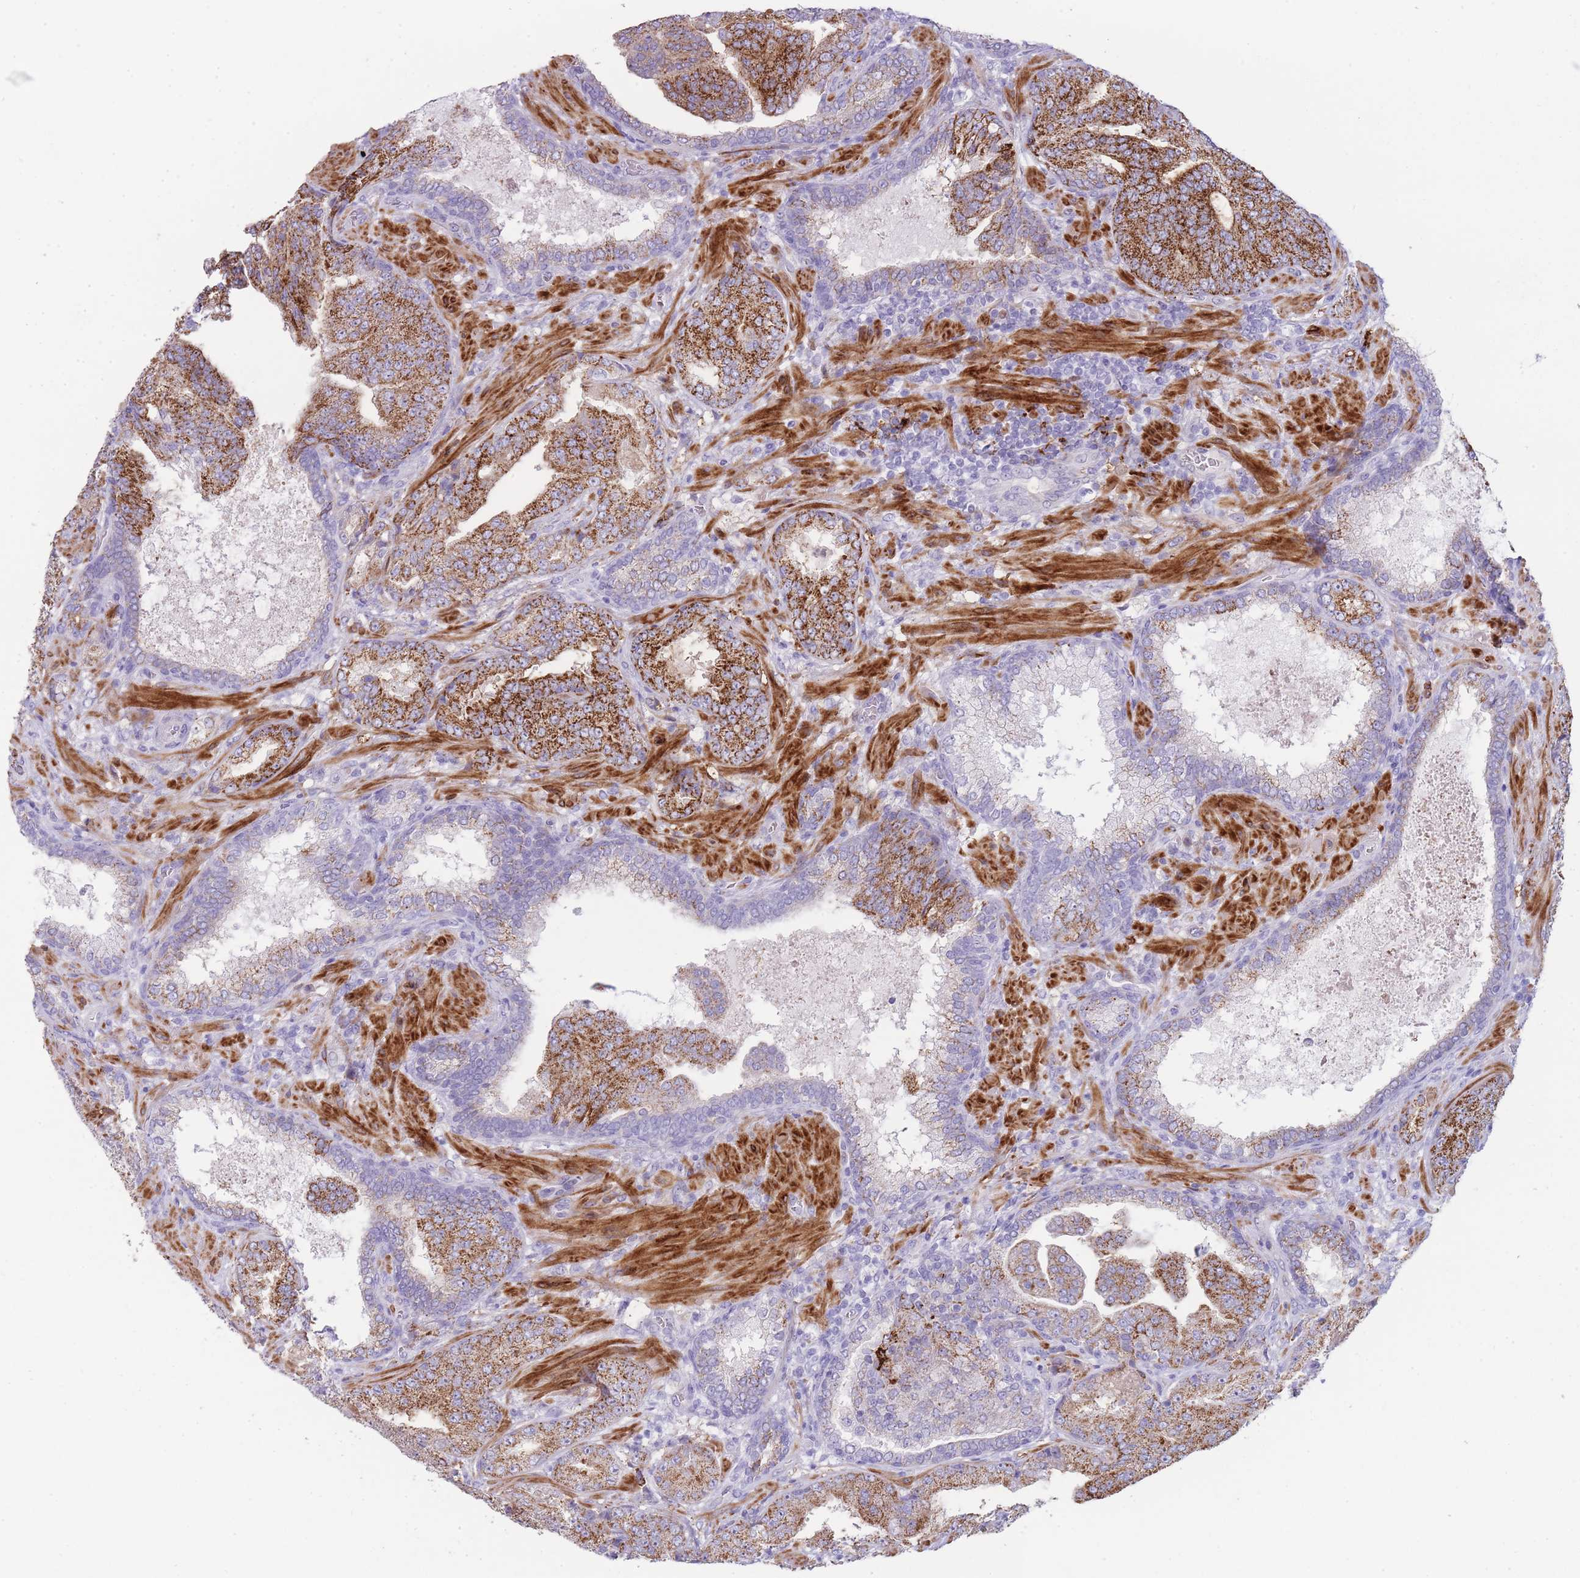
{"staining": {"intensity": "strong", "quantity": ">75%", "location": "cytoplasmic/membranous"}, "tissue": "prostate cancer", "cell_type": "Tumor cells", "image_type": "cancer", "snomed": [{"axis": "morphology", "description": "Adenocarcinoma, High grade"}, {"axis": "topography", "description": "Prostate"}], "caption": "A micrograph showing strong cytoplasmic/membranous staining in about >75% of tumor cells in adenocarcinoma (high-grade) (prostate), as visualized by brown immunohistochemical staining.", "gene": "UTP14A", "patient": {"sex": "male", "age": 68}}